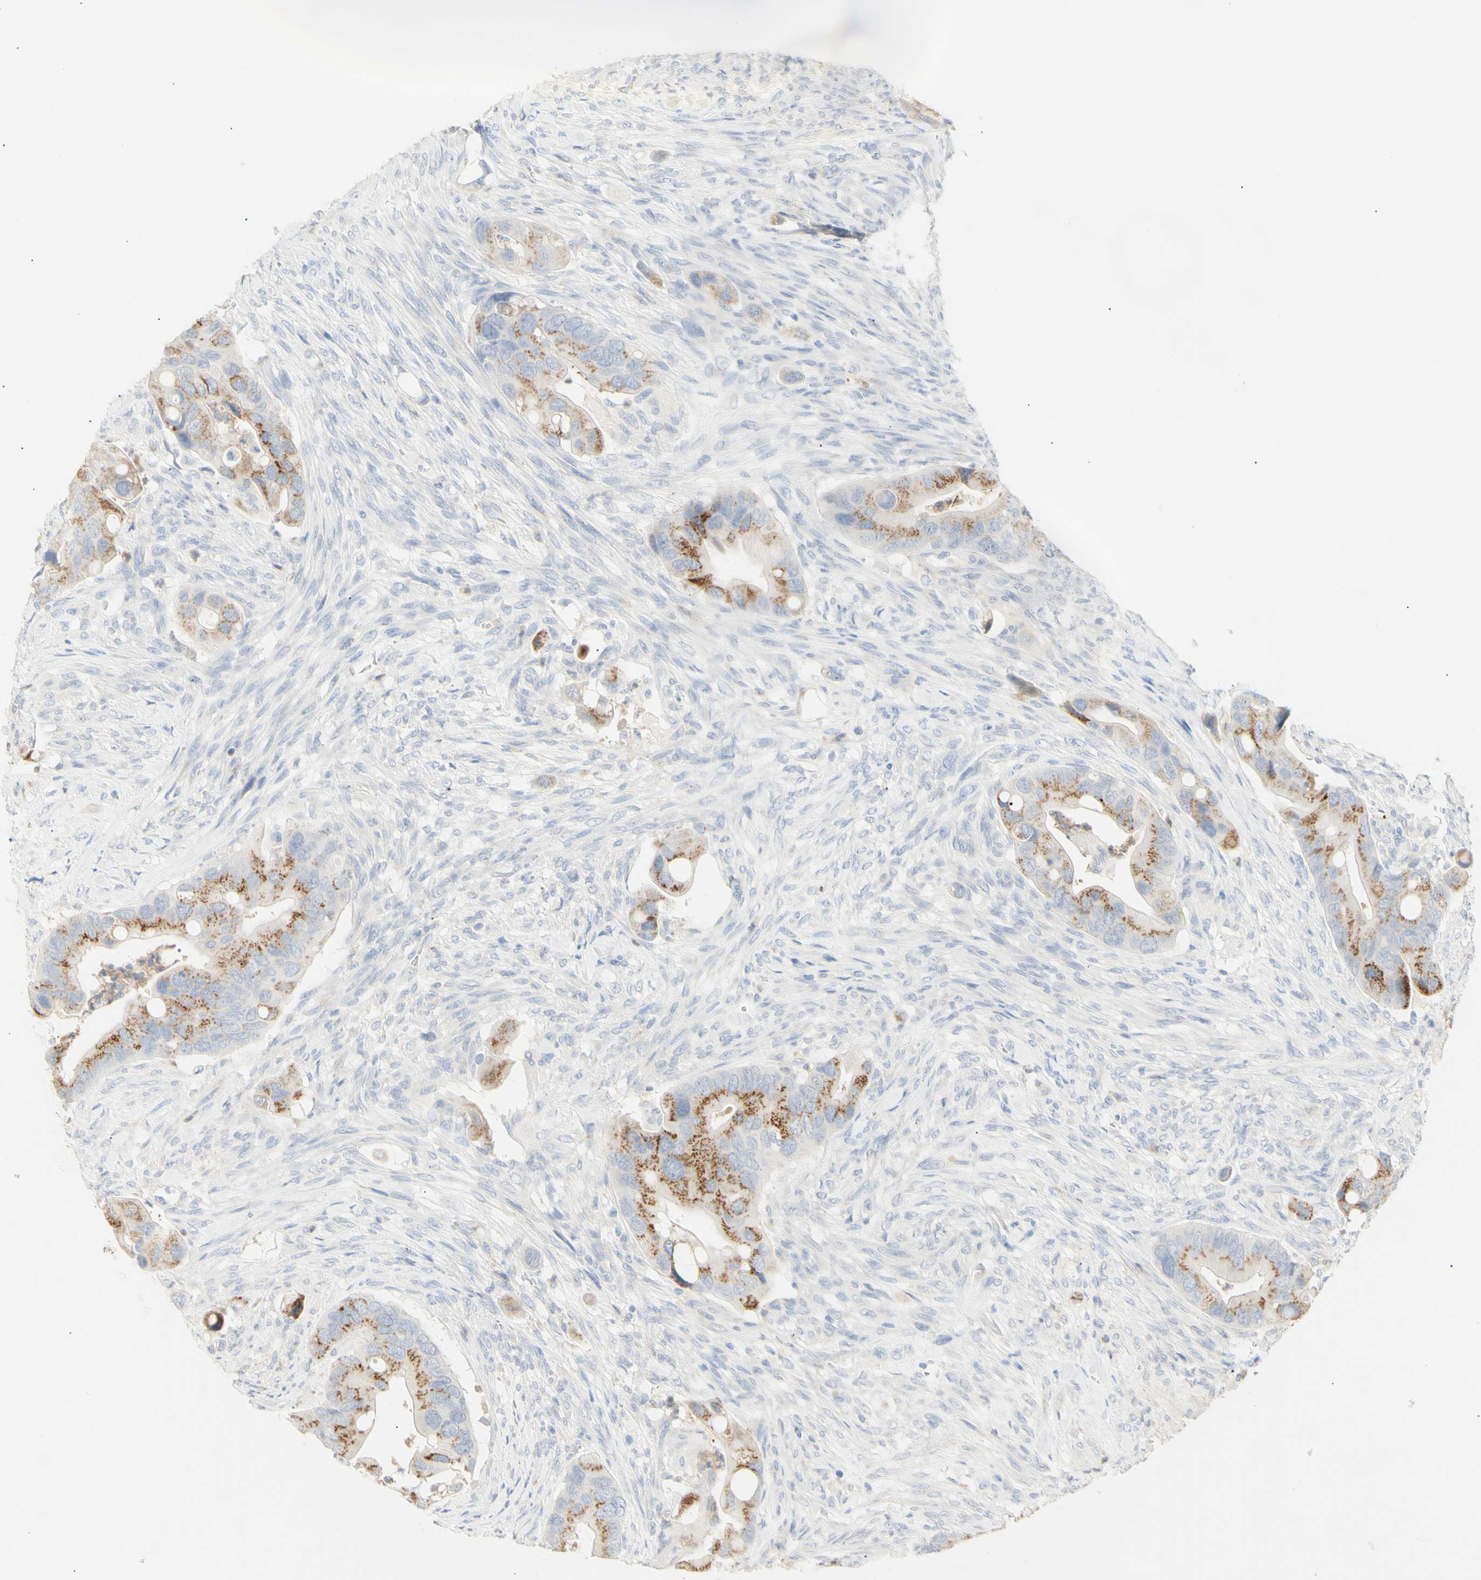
{"staining": {"intensity": "moderate", "quantity": ">75%", "location": "cytoplasmic/membranous"}, "tissue": "colorectal cancer", "cell_type": "Tumor cells", "image_type": "cancer", "snomed": [{"axis": "morphology", "description": "Adenocarcinoma, NOS"}, {"axis": "topography", "description": "Rectum"}], "caption": "Tumor cells reveal medium levels of moderate cytoplasmic/membranous expression in about >75% of cells in adenocarcinoma (colorectal). The staining is performed using DAB brown chromogen to label protein expression. The nuclei are counter-stained blue using hematoxylin.", "gene": "B4GALNT3", "patient": {"sex": "female", "age": 57}}